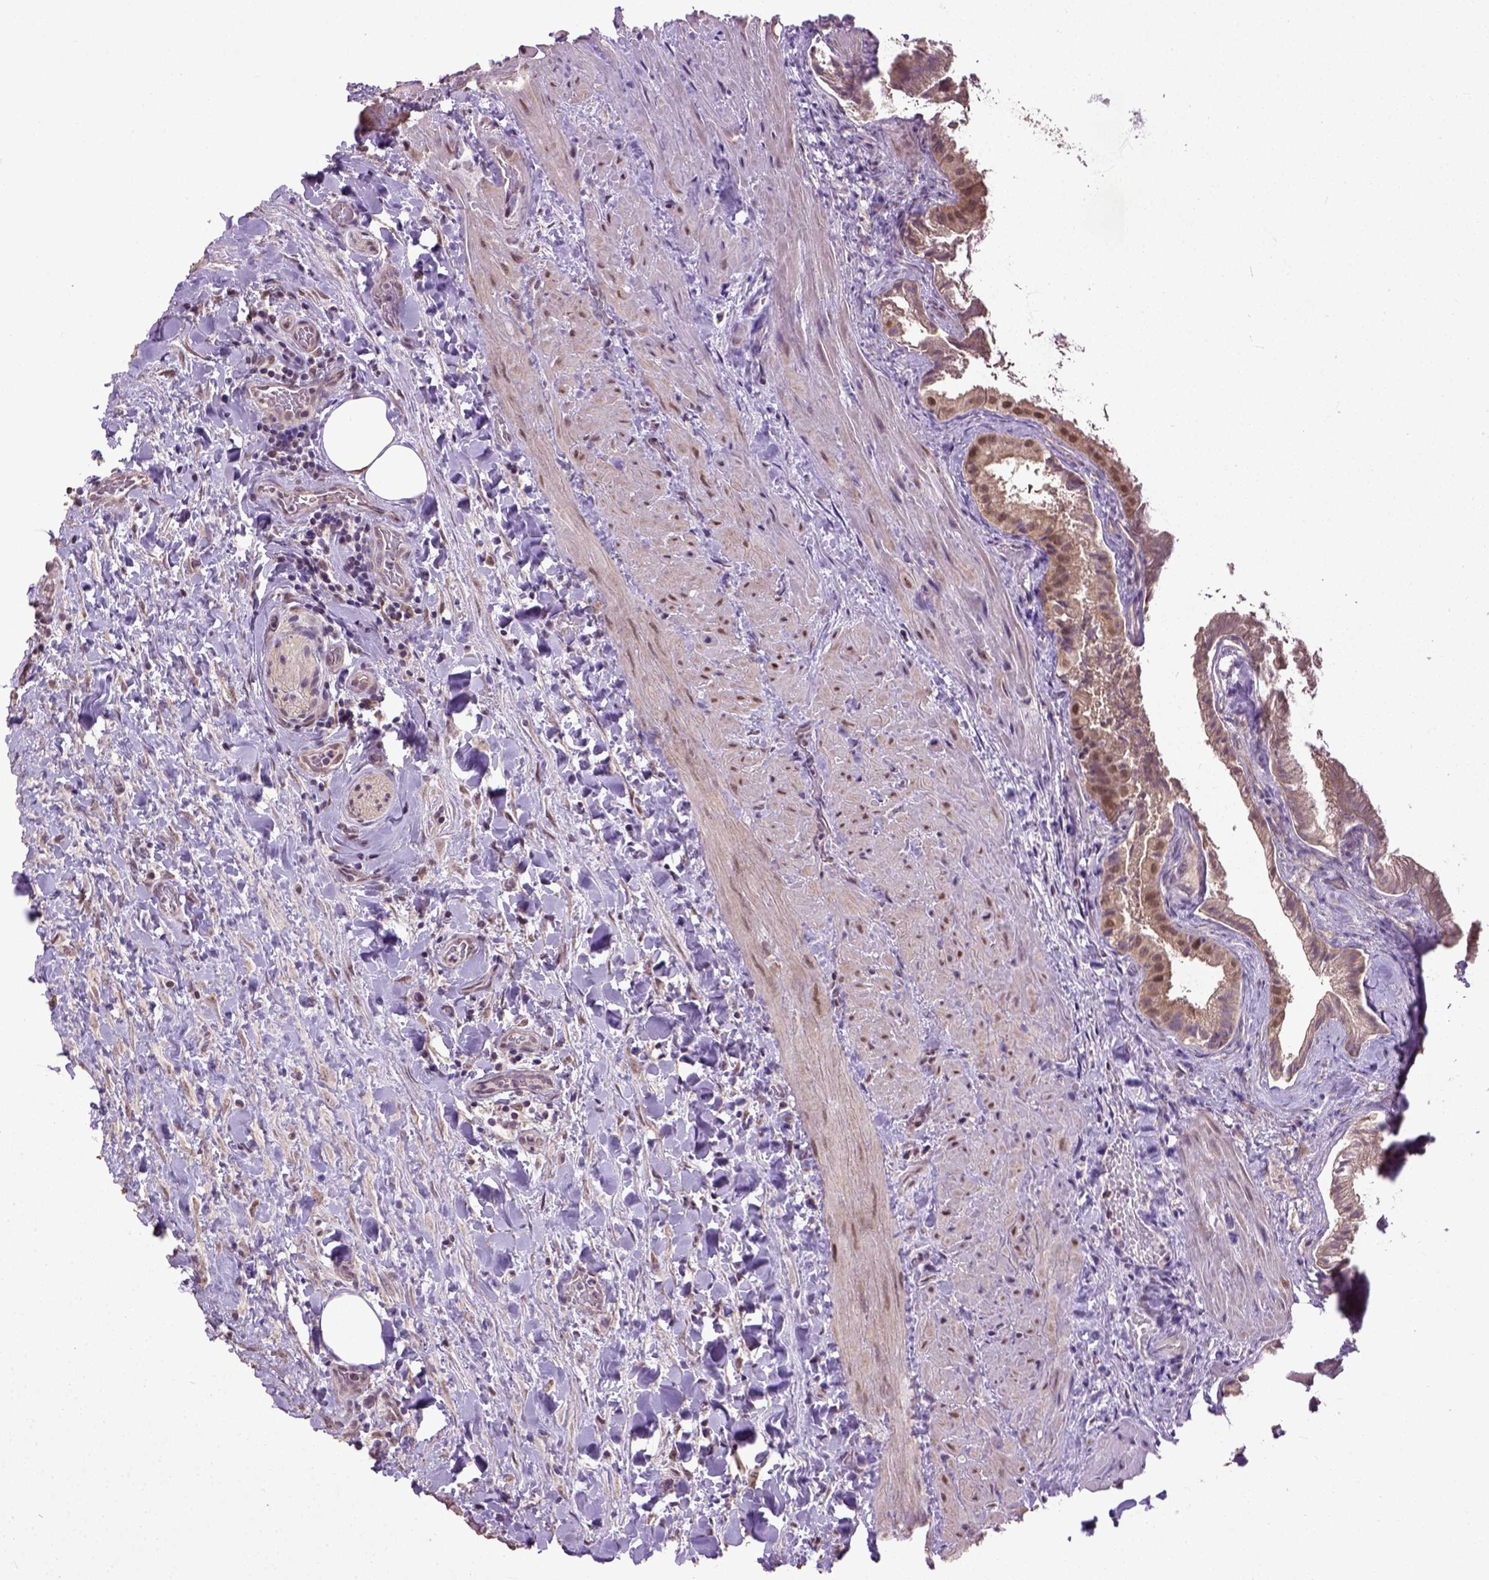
{"staining": {"intensity": "moderate", "quantity": ">75%", "location": "cytoplasmic/membranous,nuclear"}, "tissue": "gallbladder", "cell_type": "Glandular cells", "image_type": "normal", "snomed": [{"axis": "morphology", "description": "Normal tissue, NOS"}, {"axis": "topography", "description": "Gallbladder"}], "caption": "A photomicrograph of human gallbladder stained for a protein displays moderate cytoplasmic/membranous,nuclear brown staining in glandular cells.", "gene": "UBA3", "patient": {"sex": "male", "age": 70}}